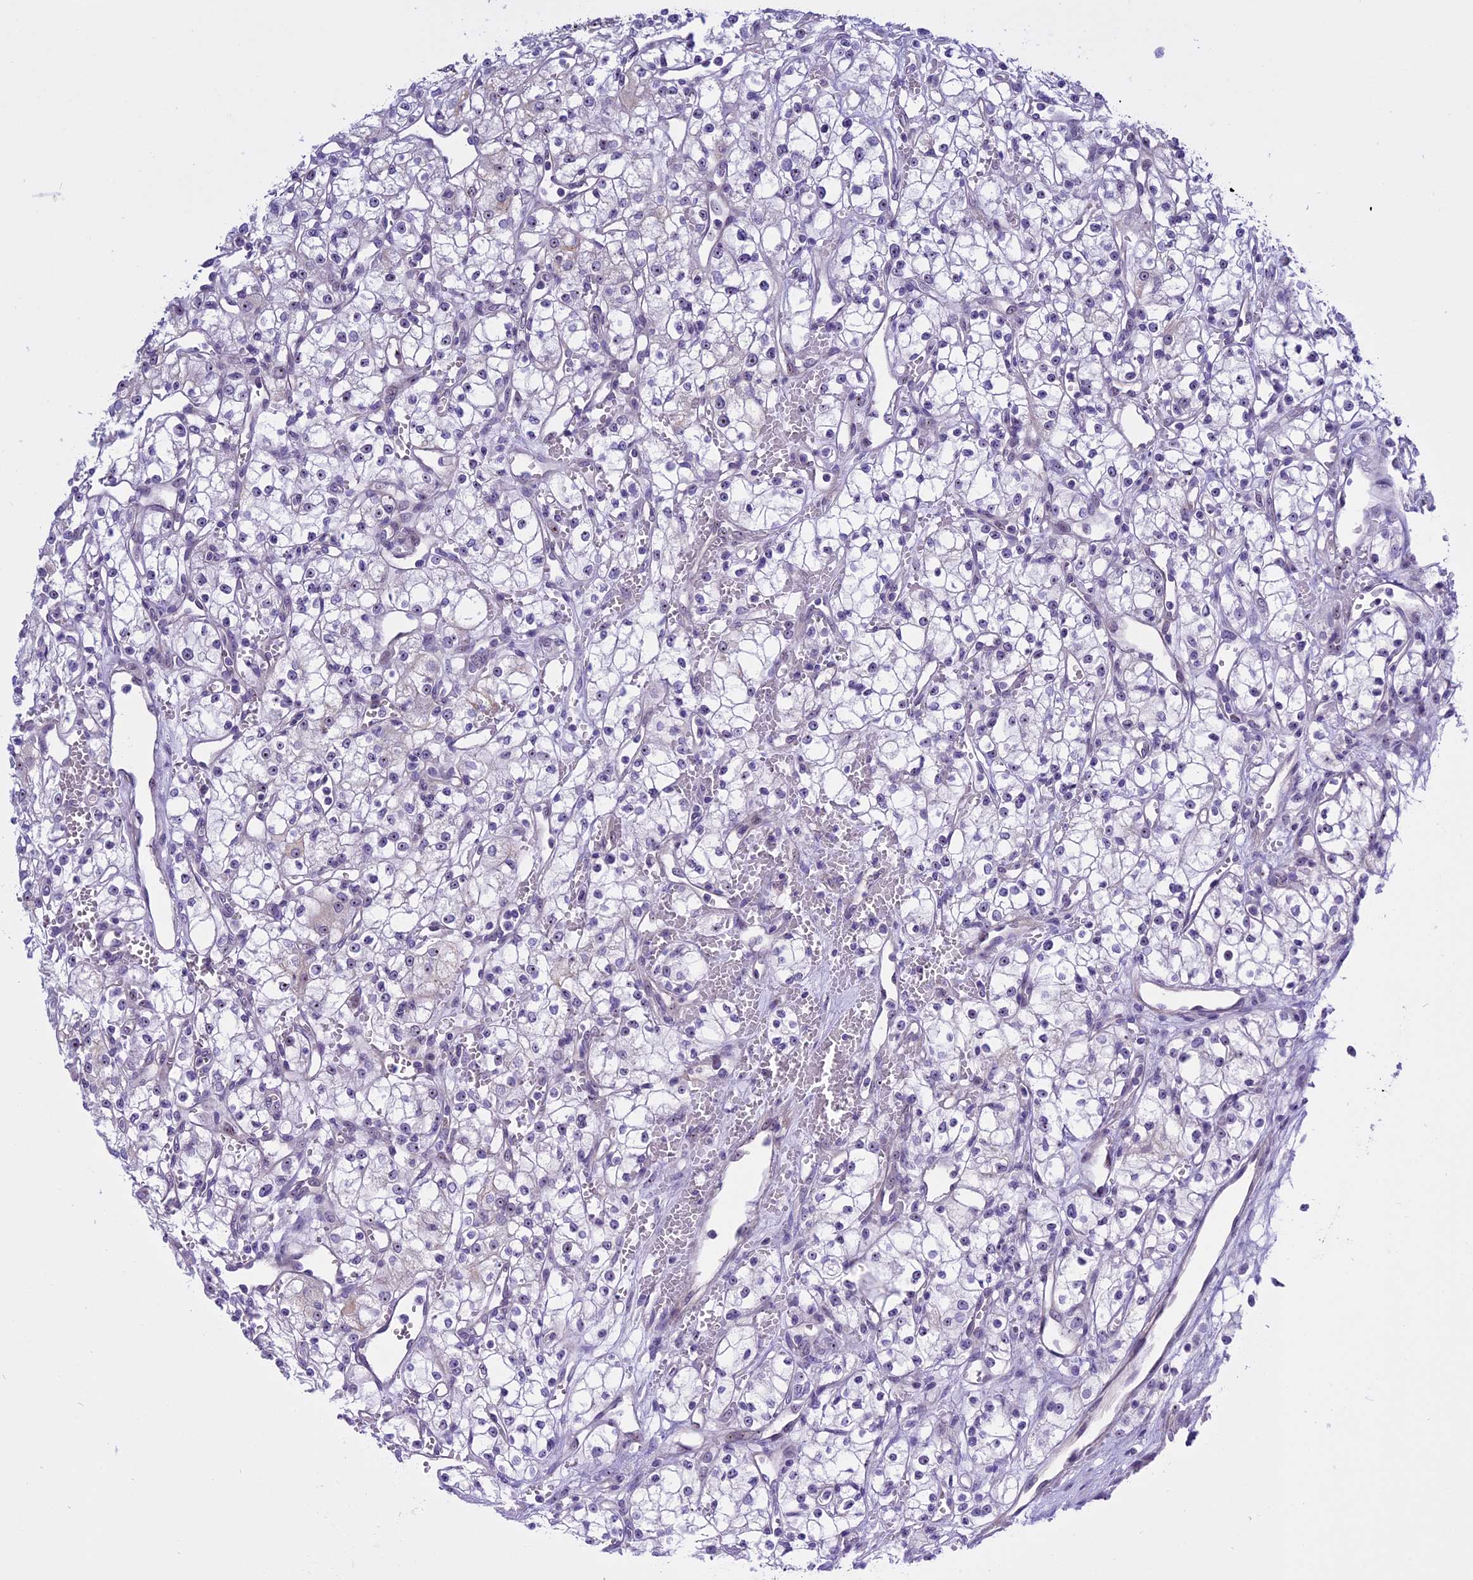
{"staining": {"intensity": "negative", "quantity": "none", "location": "none"}, "tissue": "renal cancer", "cell_type": "Tumor cells", "image_type": "cancer", "snomed": [{"axis": "morphology", "description": "Adenocarcinoma, NOS"}, {"axis": "topography", "description": "Kidney"}], "caption": "Immunohistochemistry micrograph of neoplastic tissue: adenocarcinoma (renal) stained with DAB (3,3'-diaminobenzidine) shows no significant protein expression in tumor cells.", "gene": "TBL3", "patient": {"sex": "male", "age": 59}}